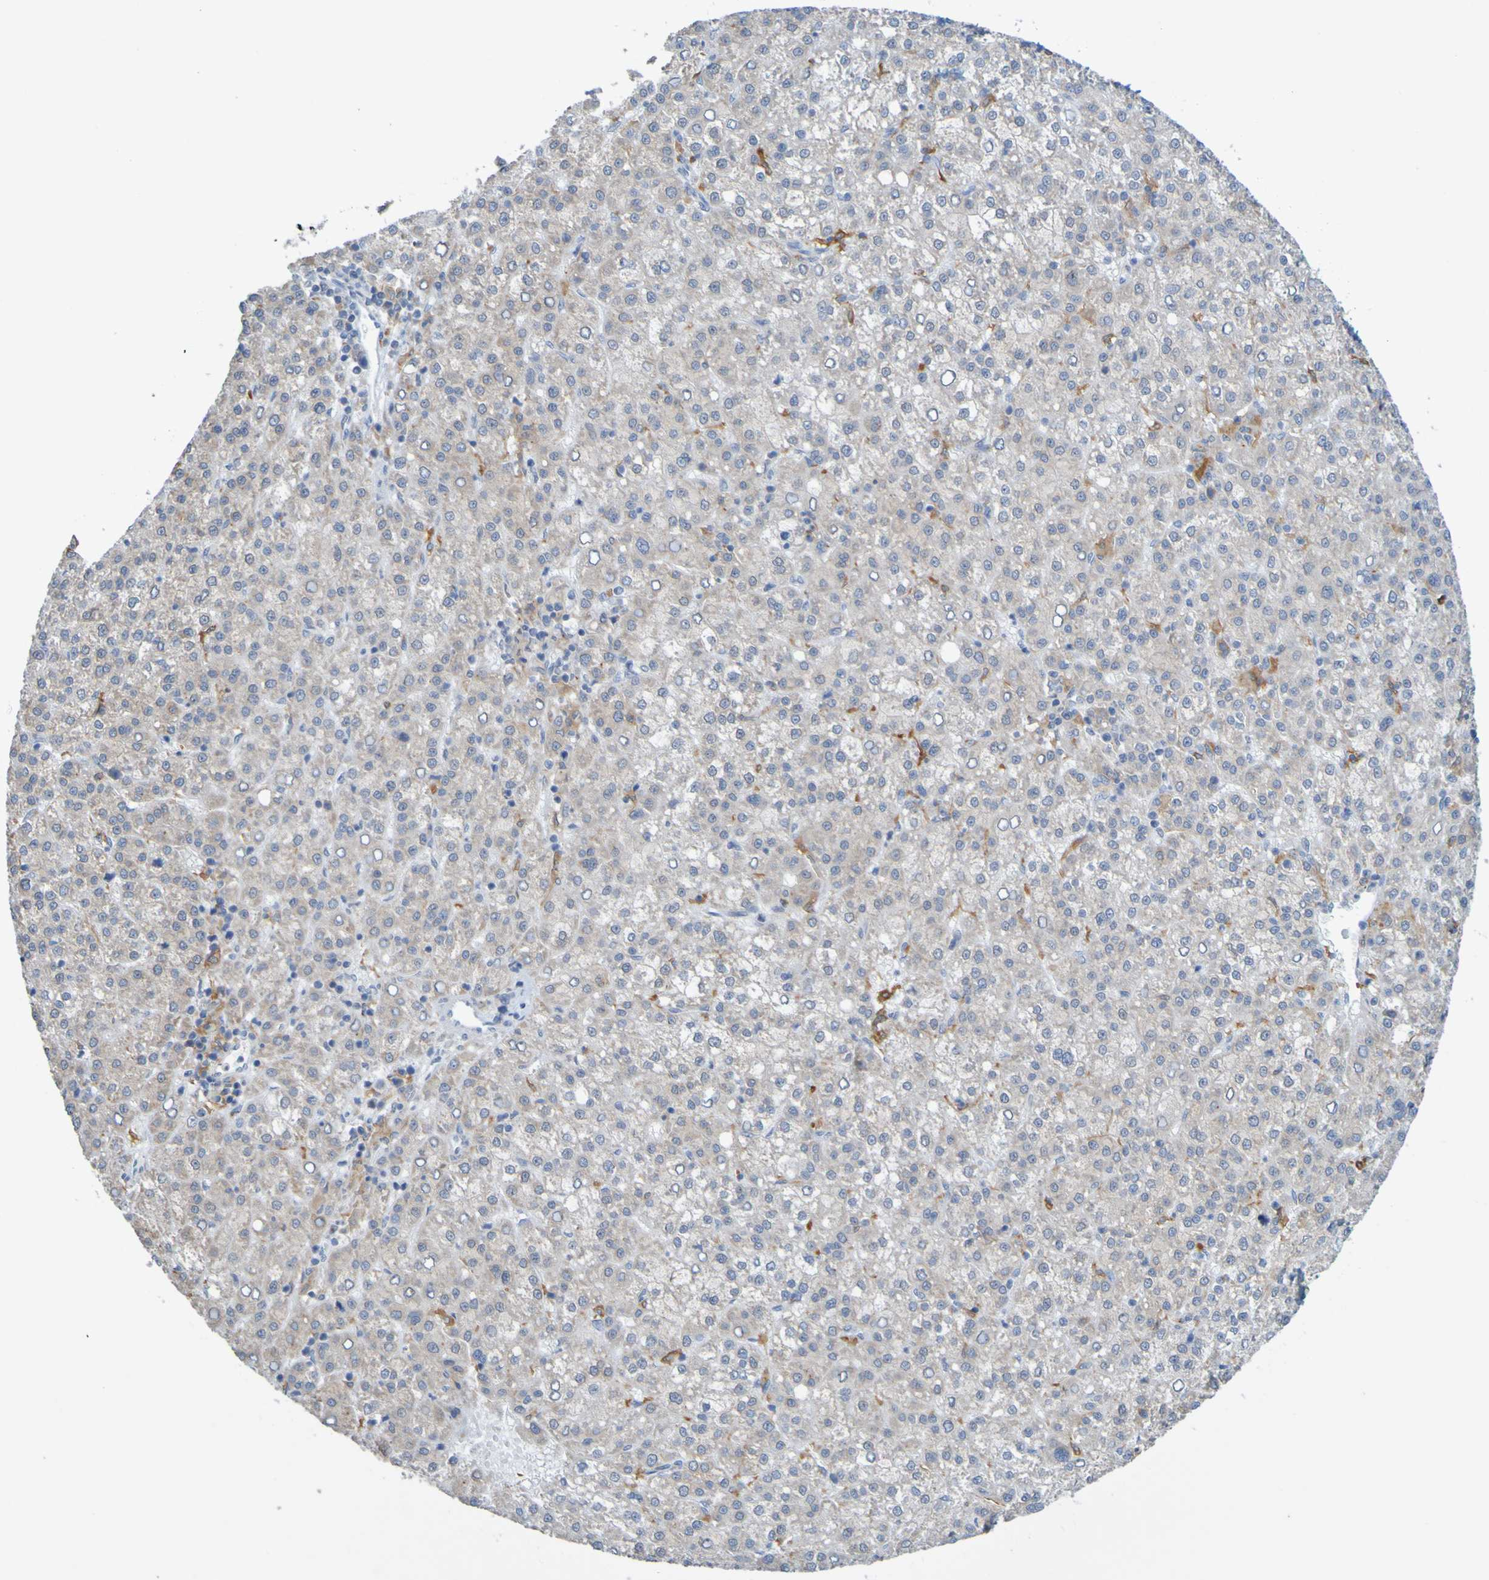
{"staining": {"intensity": "weak", "quantity": "25%-75%", "location": "cytoplasmic/membranous"}, "tissue": "liver cancer", "cell_type": "Tumor cells", "image_type": "cancer", "snomed": [{"axis": "morphology", "description": "Carcinoma, Hepatocellular, NOS"}, {"axis": "topography", "description": "Liver"}], "caption": "The immunohistochemical stain labels weak cytoplasmic/membranous expression in tumor cells of hepatocellular carcinoma (liver) tissue. The staining was performed using DAB to visualize the protein expression in brown, while the nuclei were stained in blue with hematoxylin (Magnification: 20x).", "gene": "LILRB5", "patient": {"sex": "female", "age": 58}}